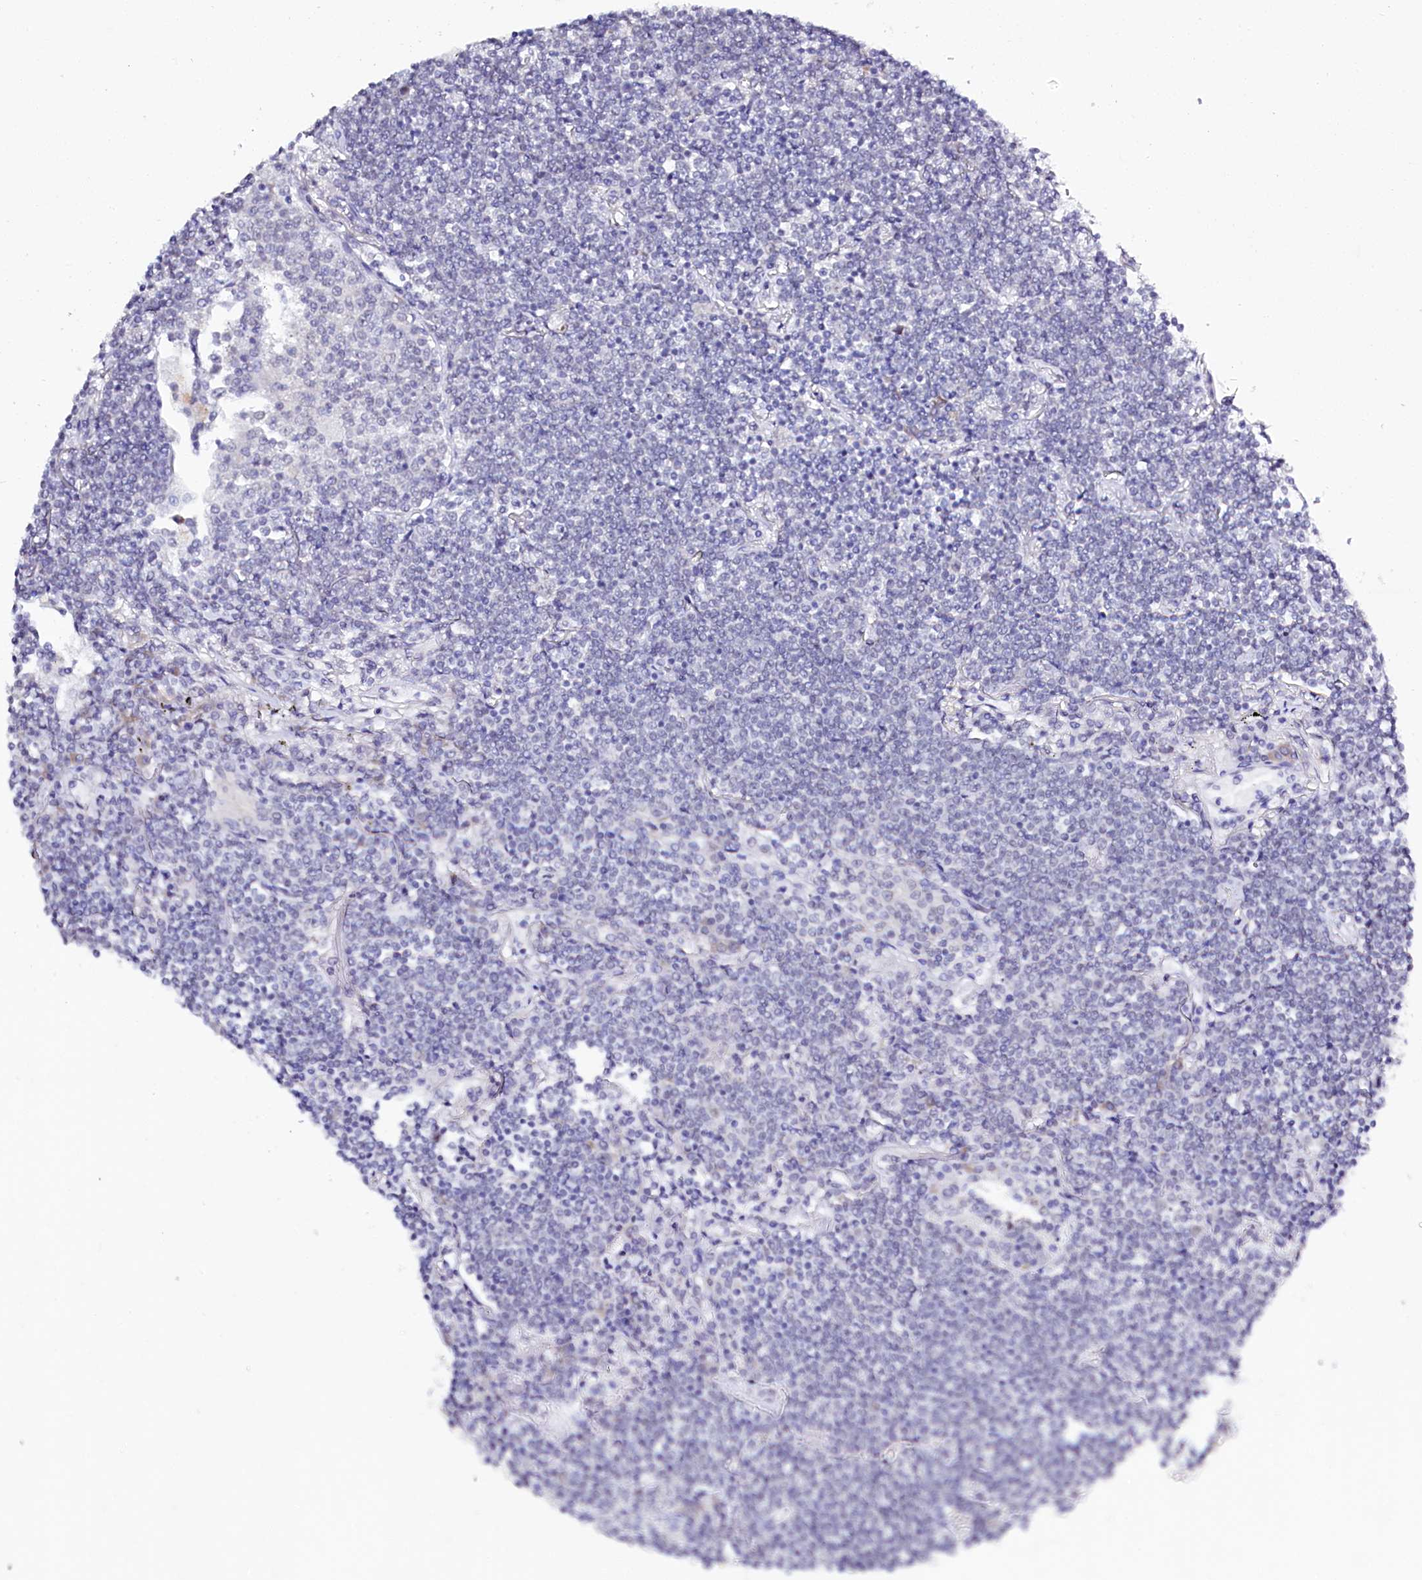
{"staining": {"intensity": "negative", "quantity": "none", "location": "none"}, "tissue": "lymphoma", "cell_type": "Tumor cells", "image_type": "cancer", "snomed": [{"axis": "morphology", "description": "Malignant lymphoma, non-Hodgkin's type, Low grade"}, {"axis": "topography", "description": "Lung"}], "caption": "The histopathology image displays no staining of tumor cells in low-grade malignant lymphoma, non-Hodgkin's type.", "gene": "SPATS2", "patient": {"sex": "female", "age": 71}}